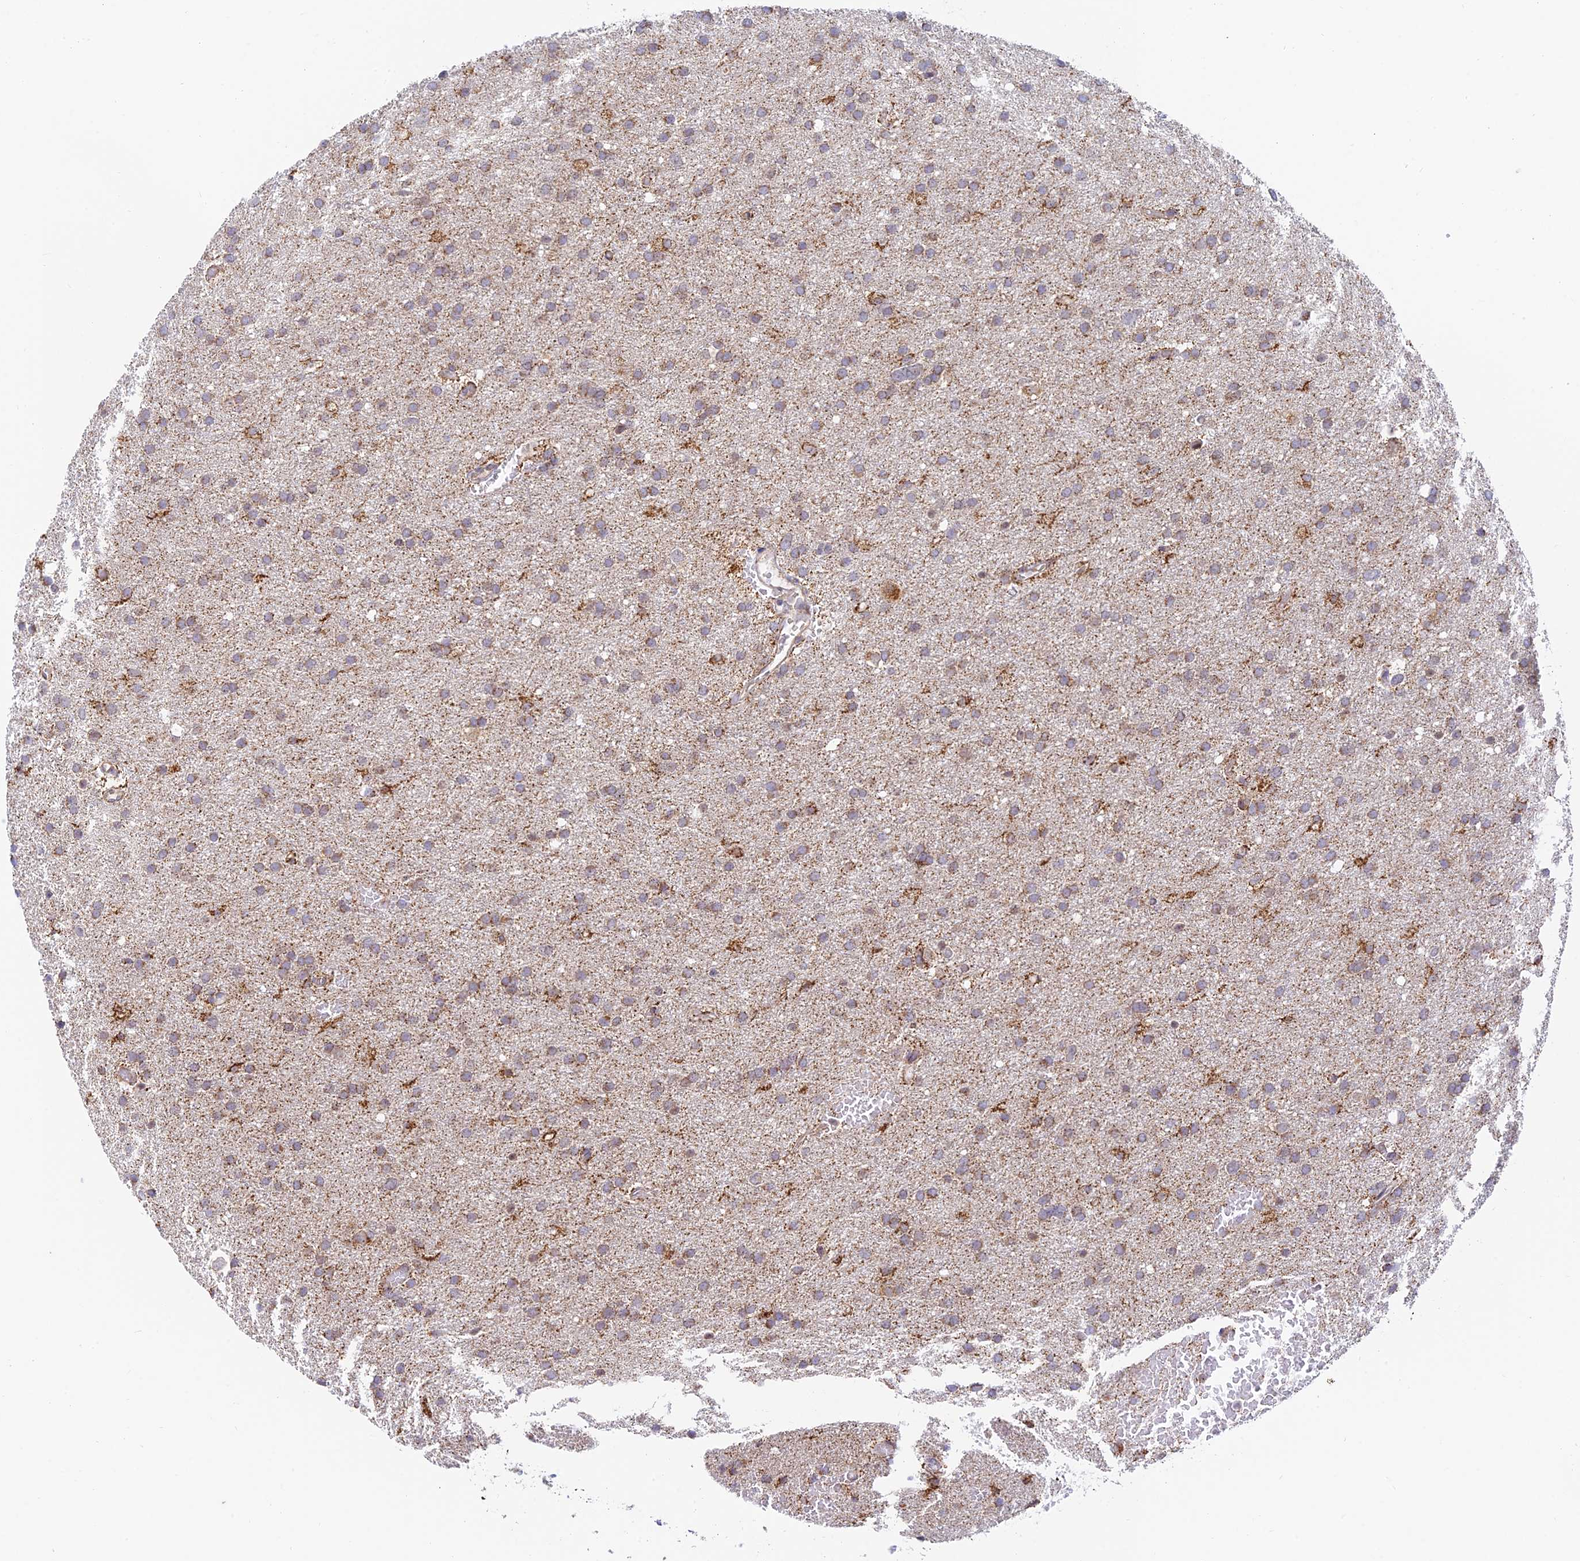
{"staining": {"intensity": "moderate", "quantity": ">75%", "location": "cytoplasmic/membranous"}, "tissue": "glioma", "cell_type": "Tumor cells", "image_type": "cancer", "snomed": [{"axis": "morphology", "description": "Glioma, malignant, High grade"}, {"axis": "topography", "description": "Cerebral cortex"}], "caption": "Glioma stained for a protein (brown) shows moderate cytoplasmic/membranous positive positivity in about >75% of tumor cells.", "gene": "HOOK2", "patient": {"sex": "female", "age": 36}}